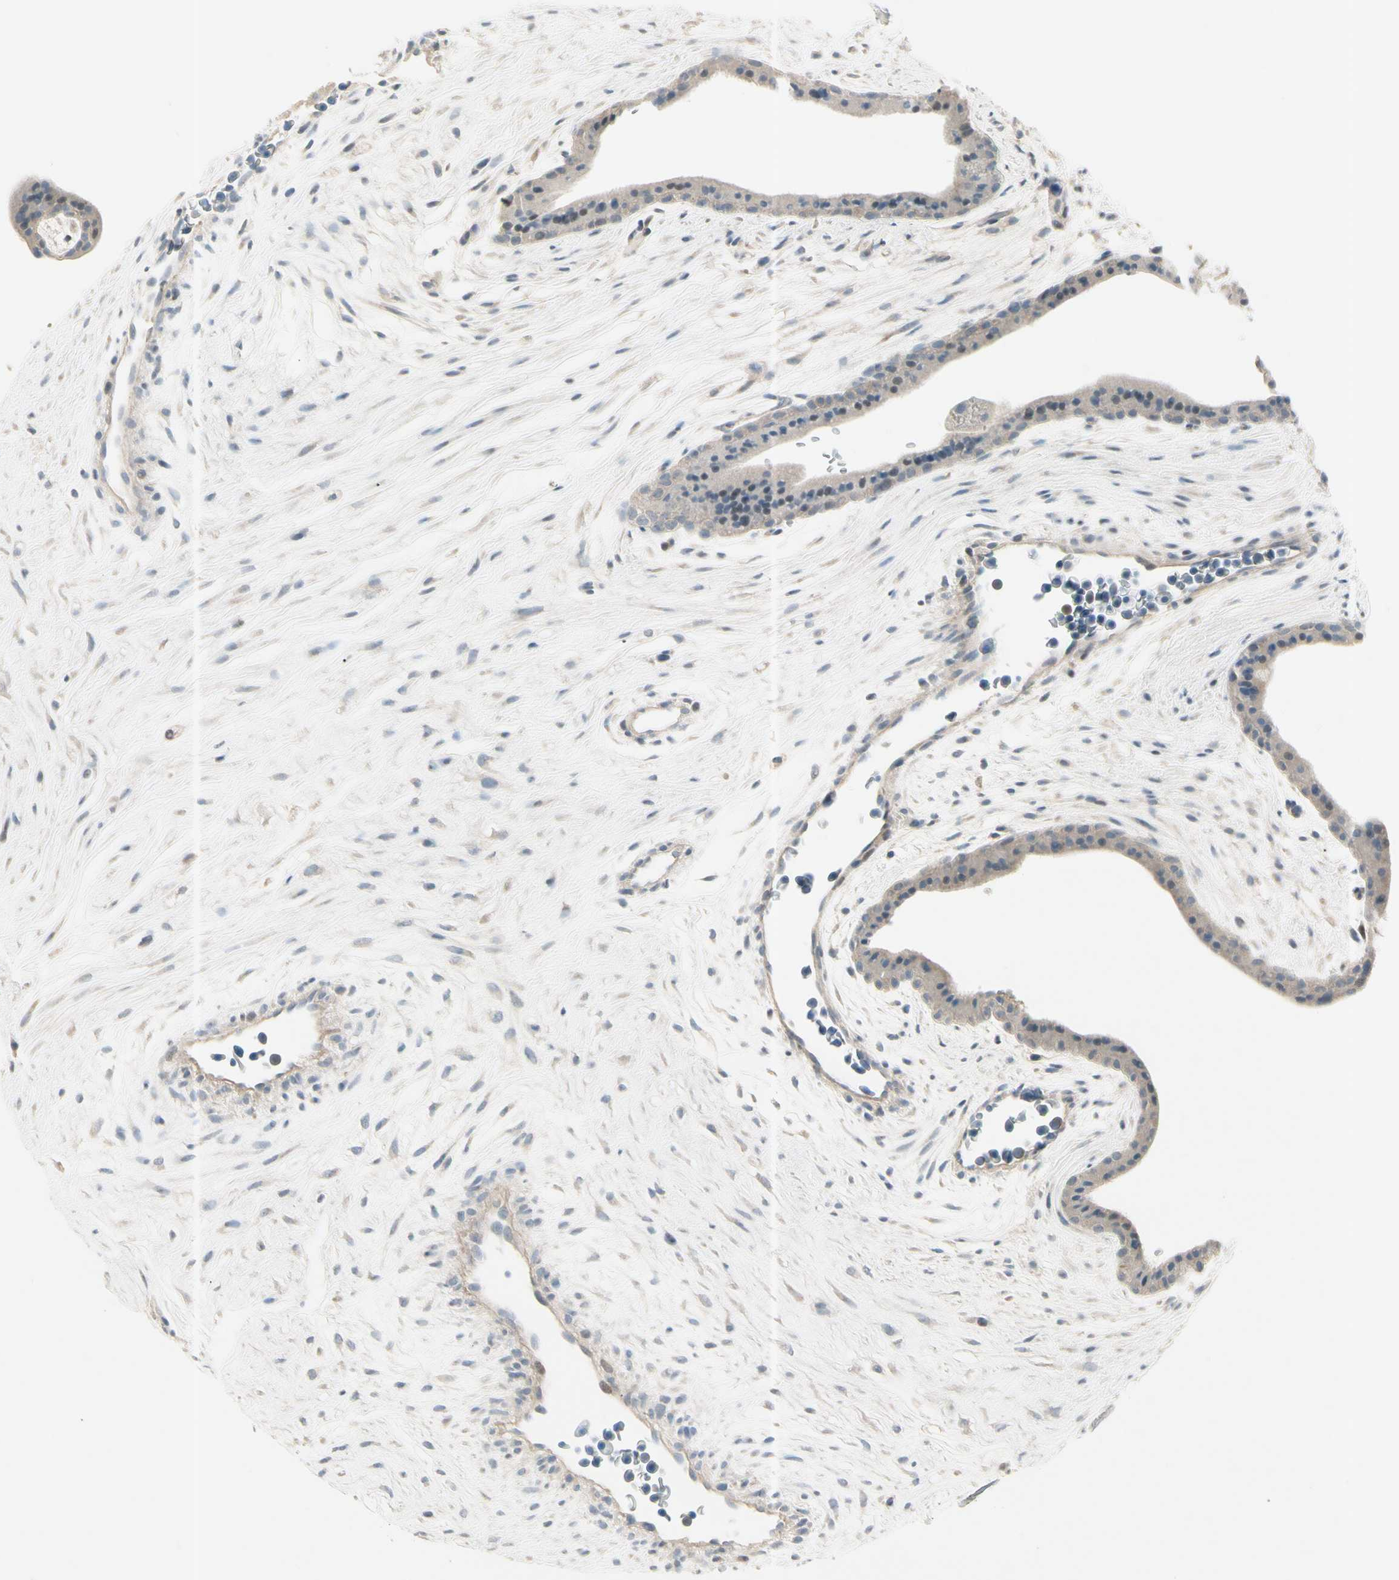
{"staining": {"intensity": "moderate", "quantity": ">75%", "location": "cytoplasmic/membranous"}, "tissue": "placenta", "cell_type": "Decidual cells", "image_type": "normal", "snomed": [{"axis": "morphology", "description": "Normal tissue, NOS"}, {"axis": "topography", "description": "Placenta"}], "caption": "Immunohistochemical staining of unremarkable placenta demonstrates moderate cytoplasmic/membranous protein positivity in approximately >75% of decidual cells.", "gene": "CYP2E1", "patient": {"sex": "female", "age": 35}}